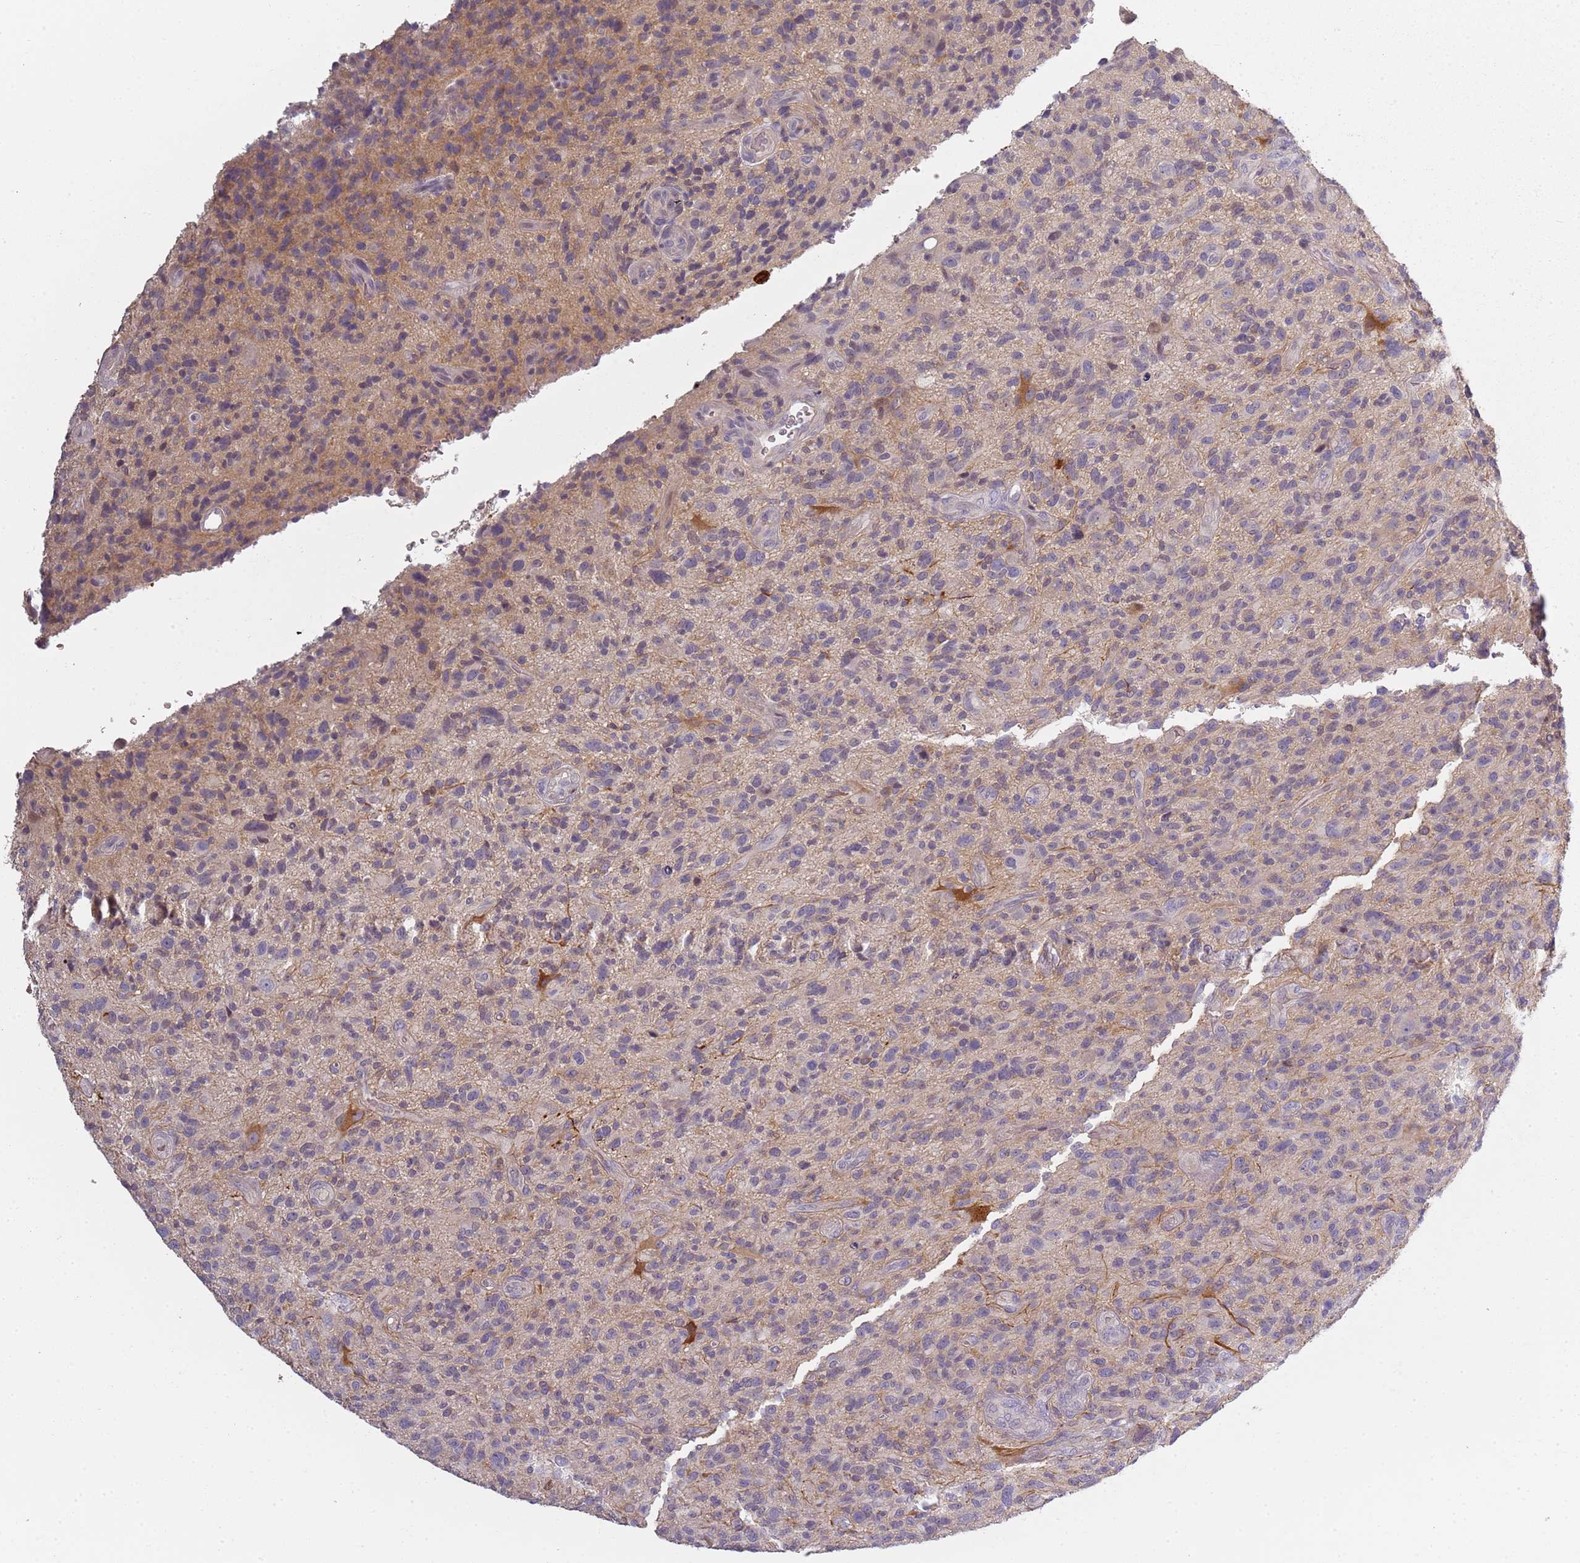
{"staining": {"intensity": "weak", "quantity": "25%-75%", "location": "cytoplasmic/membranous"}, "tissue": "glioma", "cell_type": "Tumor cells", "image_type": "cancer", "snomed": [{"axis": "morphology", "description": "Glioma, malignant, High grade"}, {"axis": "topography", "description": "Brain"}], "caption": "Weak cytoplasmic/membranous staining is identified in about 25%-75% of tumor cells in malignant high-grade glioma.", "gene": "CC2D2B", "patient": {"sex": "male", "age": 47}}